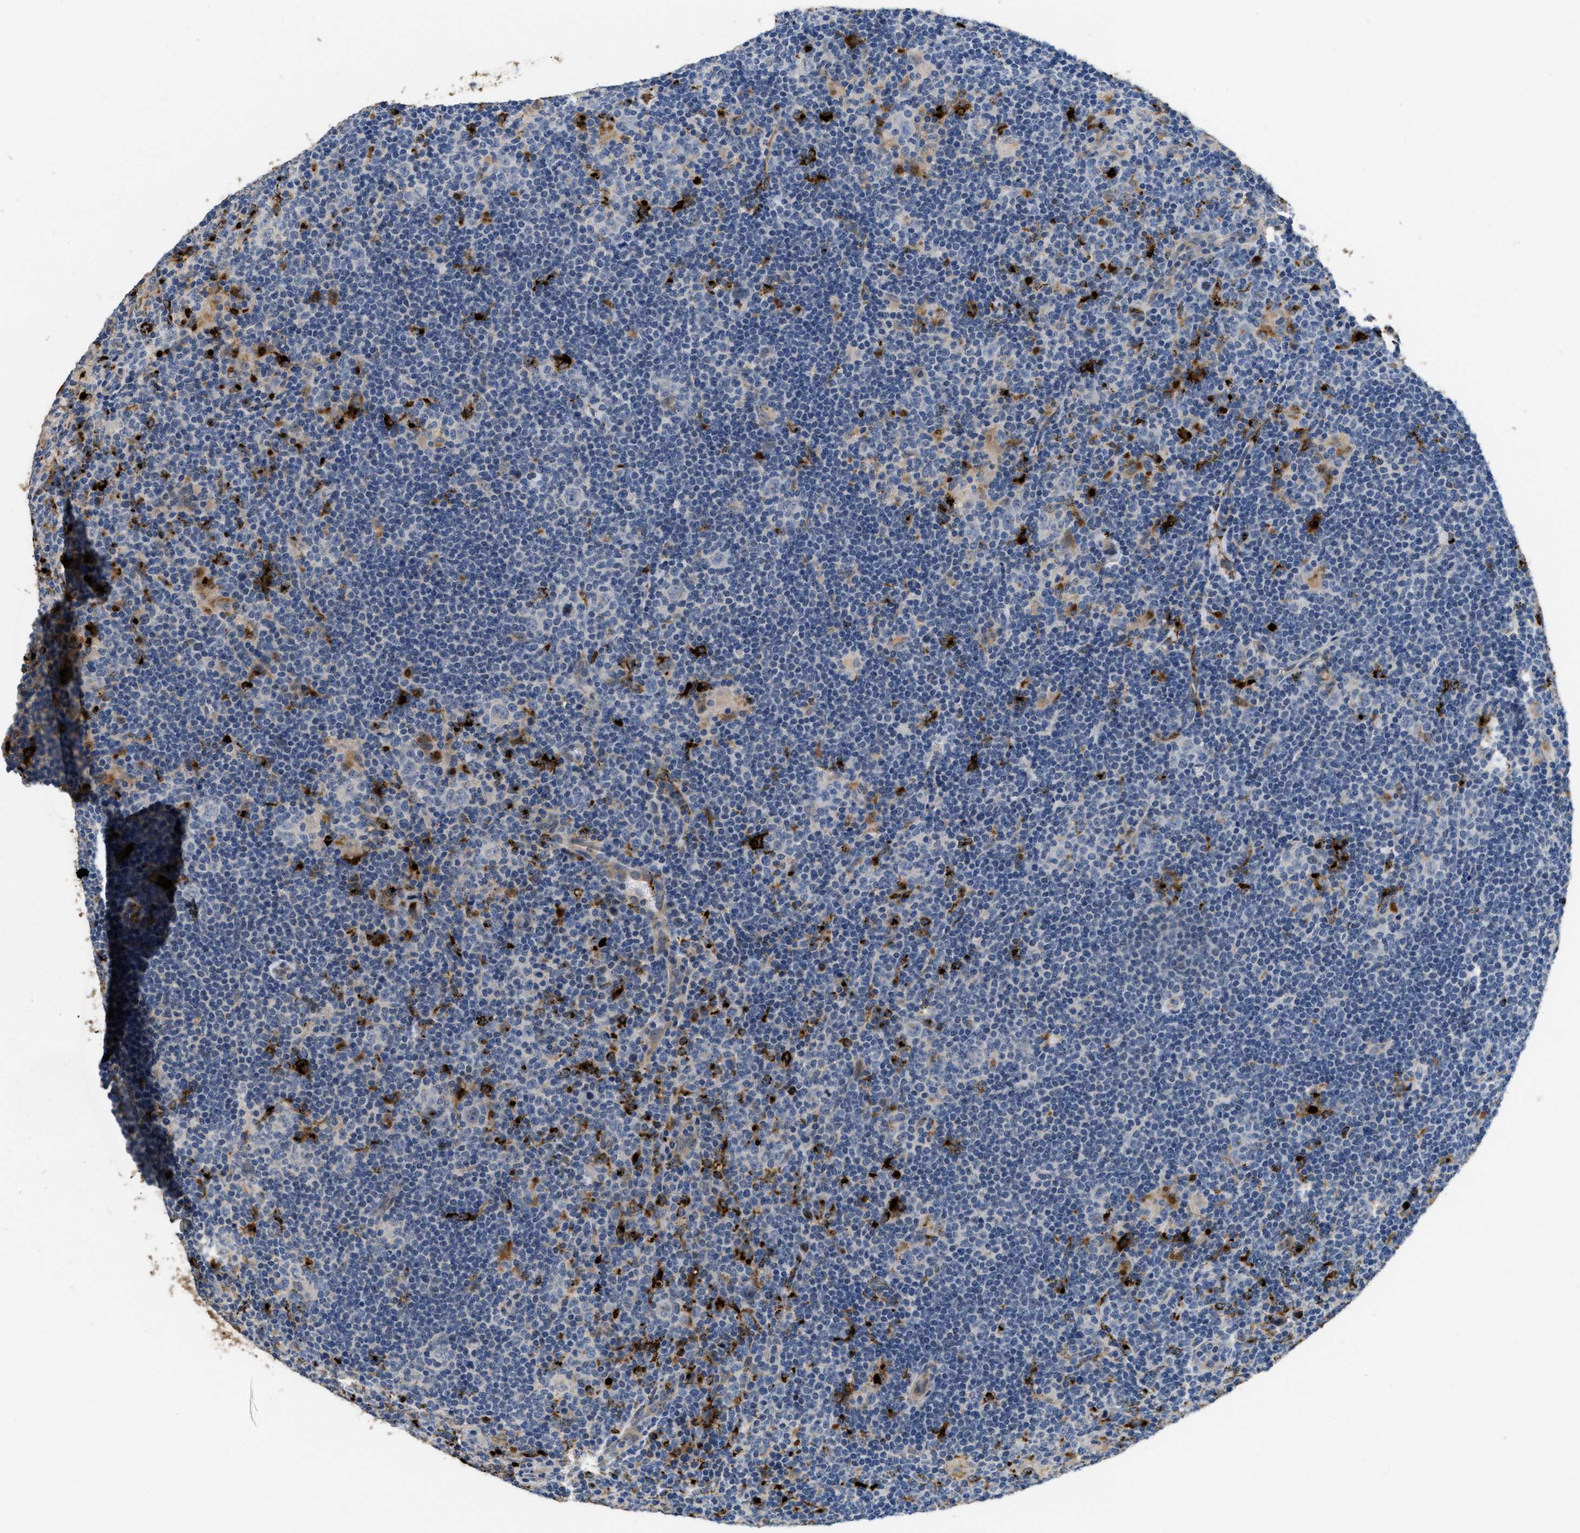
{"staining": {"intensity": "negative", "quantity": "none", "location": "none"}, "tissue": "lymphoma", "cell_type": "Tumor cells", "image_type": "cancer", "snomed": [{"axis": "morphology", "description": "Hodgkin's disease, NOS"}, {"axis": "topography", "description": "Lymph node"}], "caption": "Tumor cells show no significant protein staining in Hodgkin's disease. (Stains: DAB (3,3'-diaminobenzidine) immunohistochemistry with hematoxylin counter stain, Microscopy: brightfield microscopy at high magnification).", "gene": "BMPR2", "patient": {"sex": "female", "age": 57}}